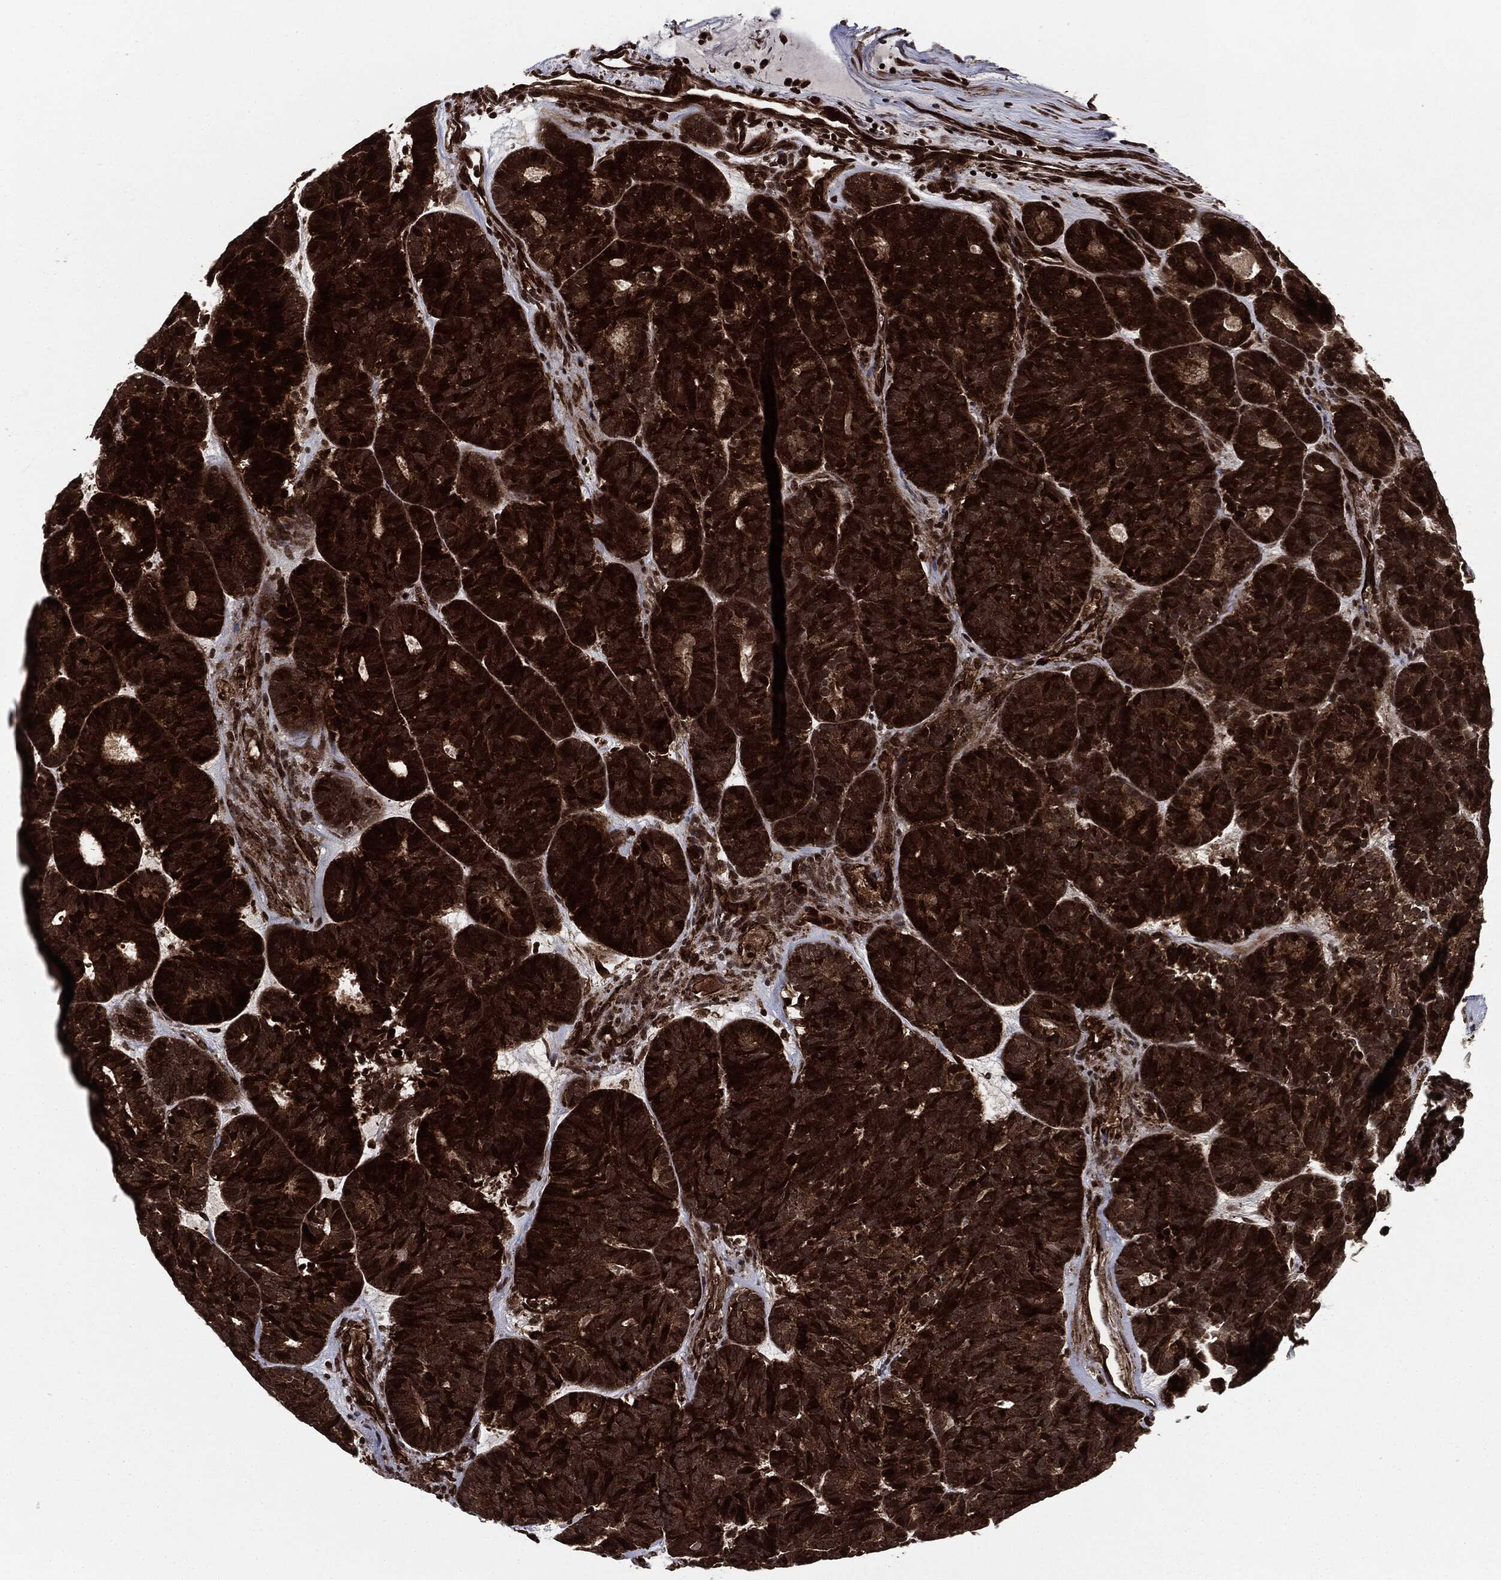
{"staining": {"intensity": "strong", "quantity": ">75%", "location": "cytoplasmic/membranous,nuclear"}, "tissue": "head and neck cancer", "cell_type": "Tumor cells", "image_type": "cancer", "snomed": [{"axis": "morphology", "description": "Adenocarcinoma, NOS"}, {"axis": "topography", "description": "Head-Neck"}], "caption": "Protein expression analysis of adenocarcinoma (head and neck) shows strong cytoplasmic/membranous and nuclear expression in about >75% of tumor cells. (DAB = brown stain, brightfield microscopy at high magnification).", "gene": "CARD6", "patient": {"sex": "female", "age": 81}}